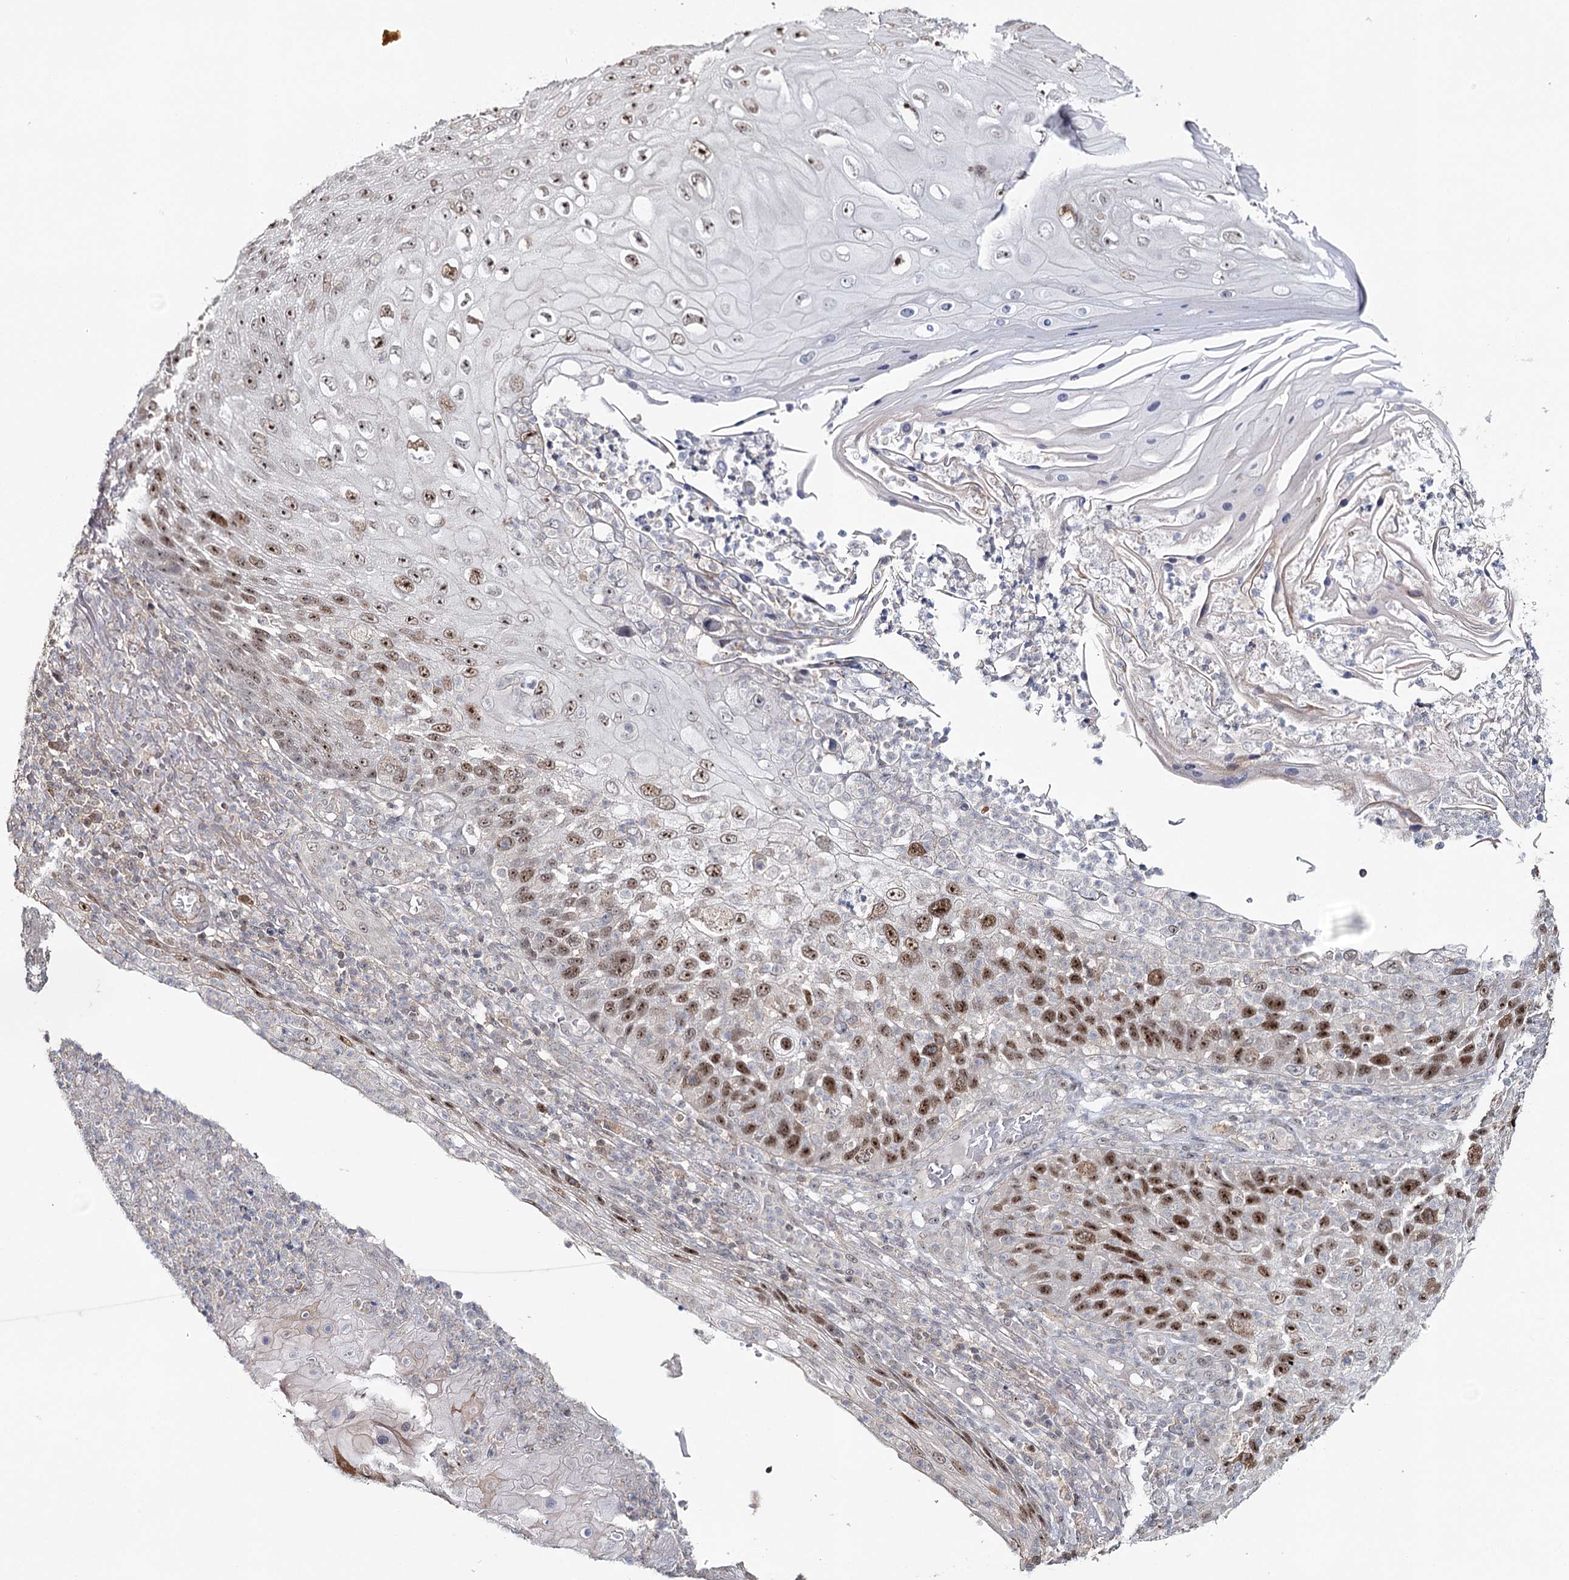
{"staining": {"intensity": "moderate", "quantity": "25%-75%", "location": "nuclear"}, "tissue": "skin cancer", "cell_type": "Tumor cells", "image_type": "cancer", "snomed": [{"axis": "morphology", "description": "Squamous cell carcinoma, NOS"}, {"axis": "topography", "description": "Skin"}], "caption": "Brown immunohistochemical staining in skin squamous cell carcinoma exhibits moderate nuclear expression in approximately 25%-75% of tumor cells.", "gene": "ZC3H8", "patient": {"sex": "female", "age": 88}}